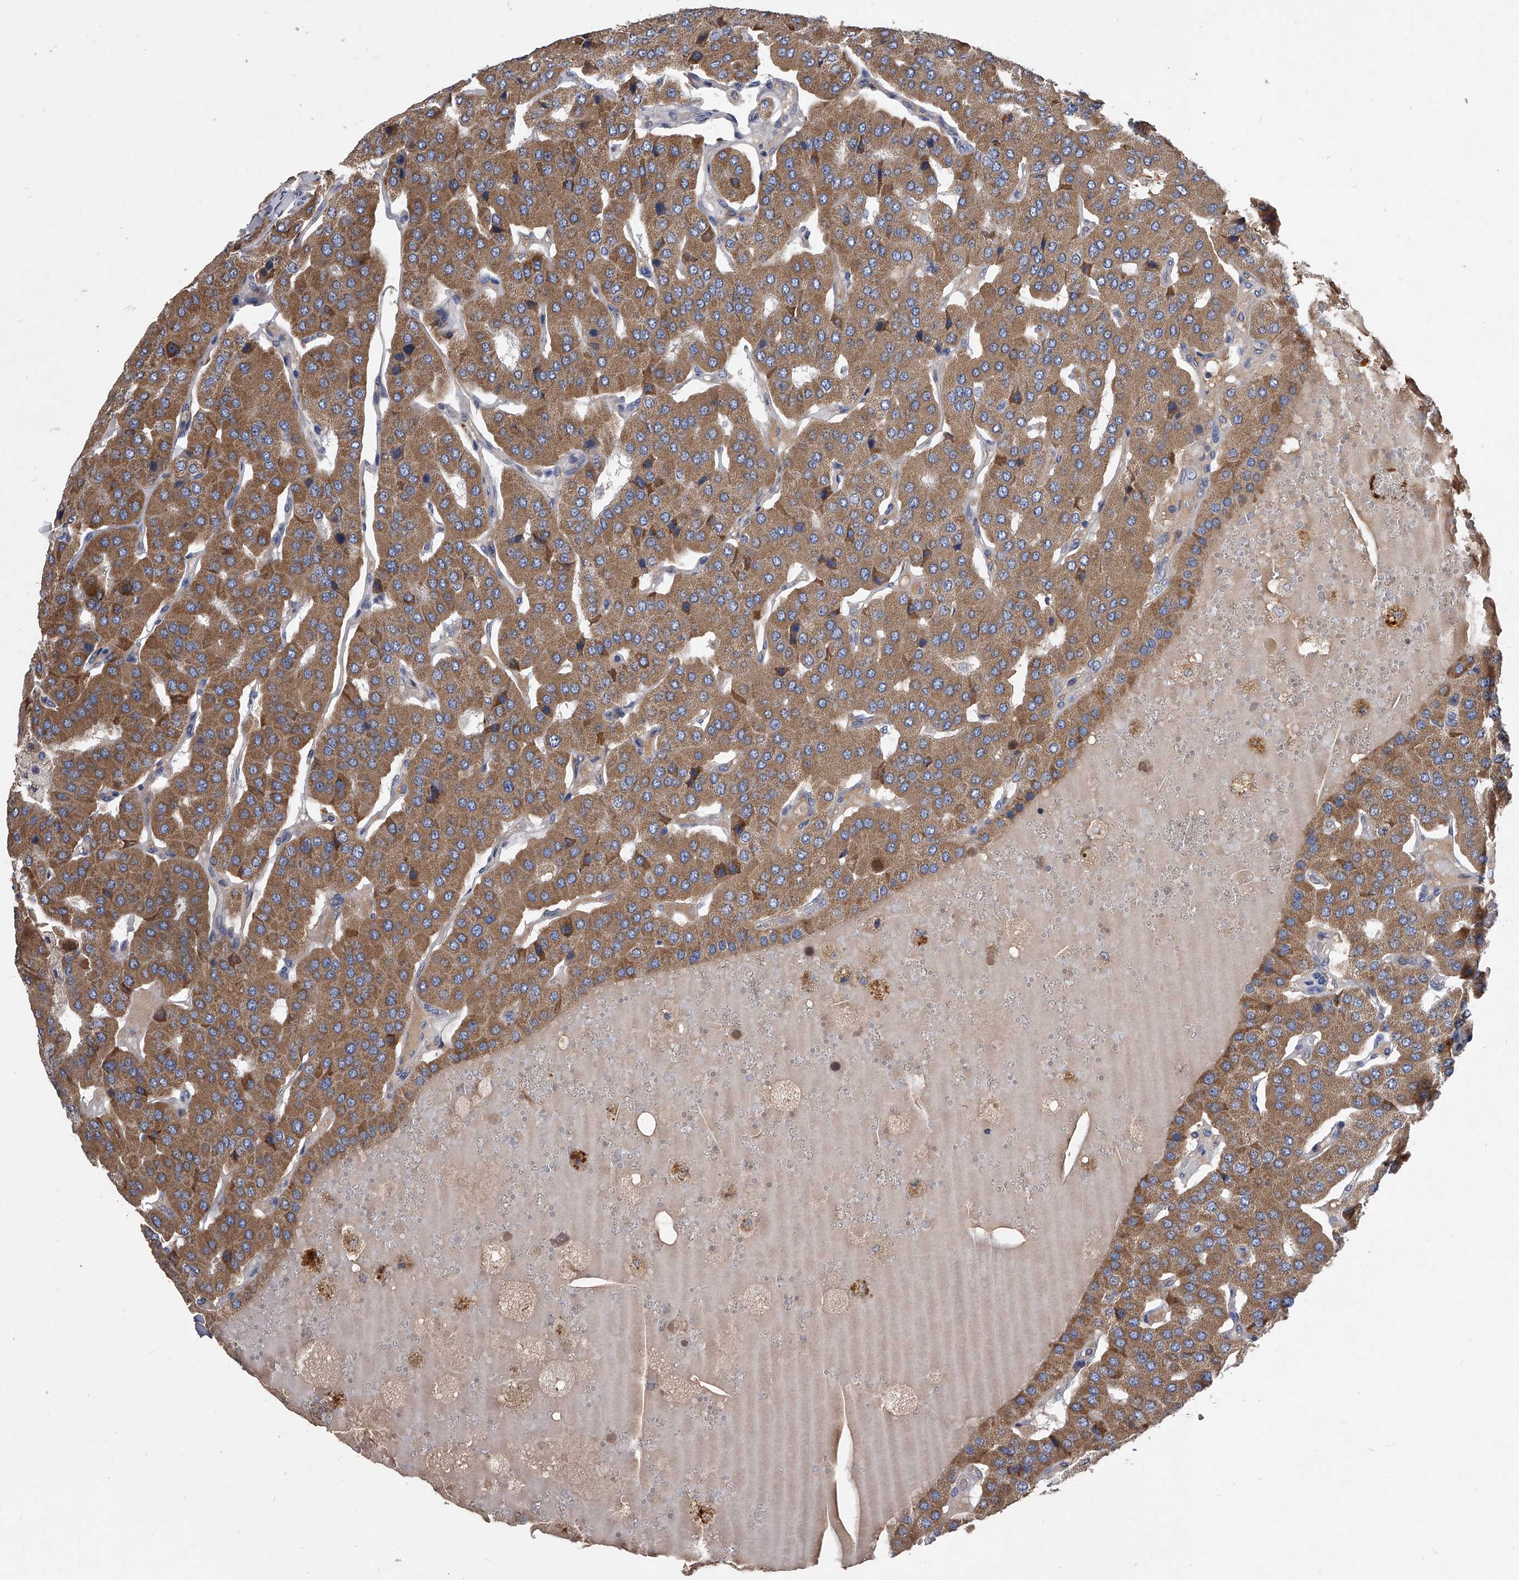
{"staining": {"intensity": "moderate", "quantity": ">75%", "location": "cytoplasmic/membranous"}, "tissue": "parathyroid gland", "cell_type": "Glandular cells", "image_type": "normal", "snomed": [{"axis": "morphology", "description": "Normal tissue, NOS"}, {"axis": "morphology", "description": "Adenoma, NOS"}, {"axis": "topography", "description": "Parathyroid gland"}], "caption": "Protein staining displays moderate cytoplasmic/membranous expression in approximately >75% of glandular cells in benign parathyroid gland.", "gene": "NRP1", "patient": {"sex": "female", "age": 86}}